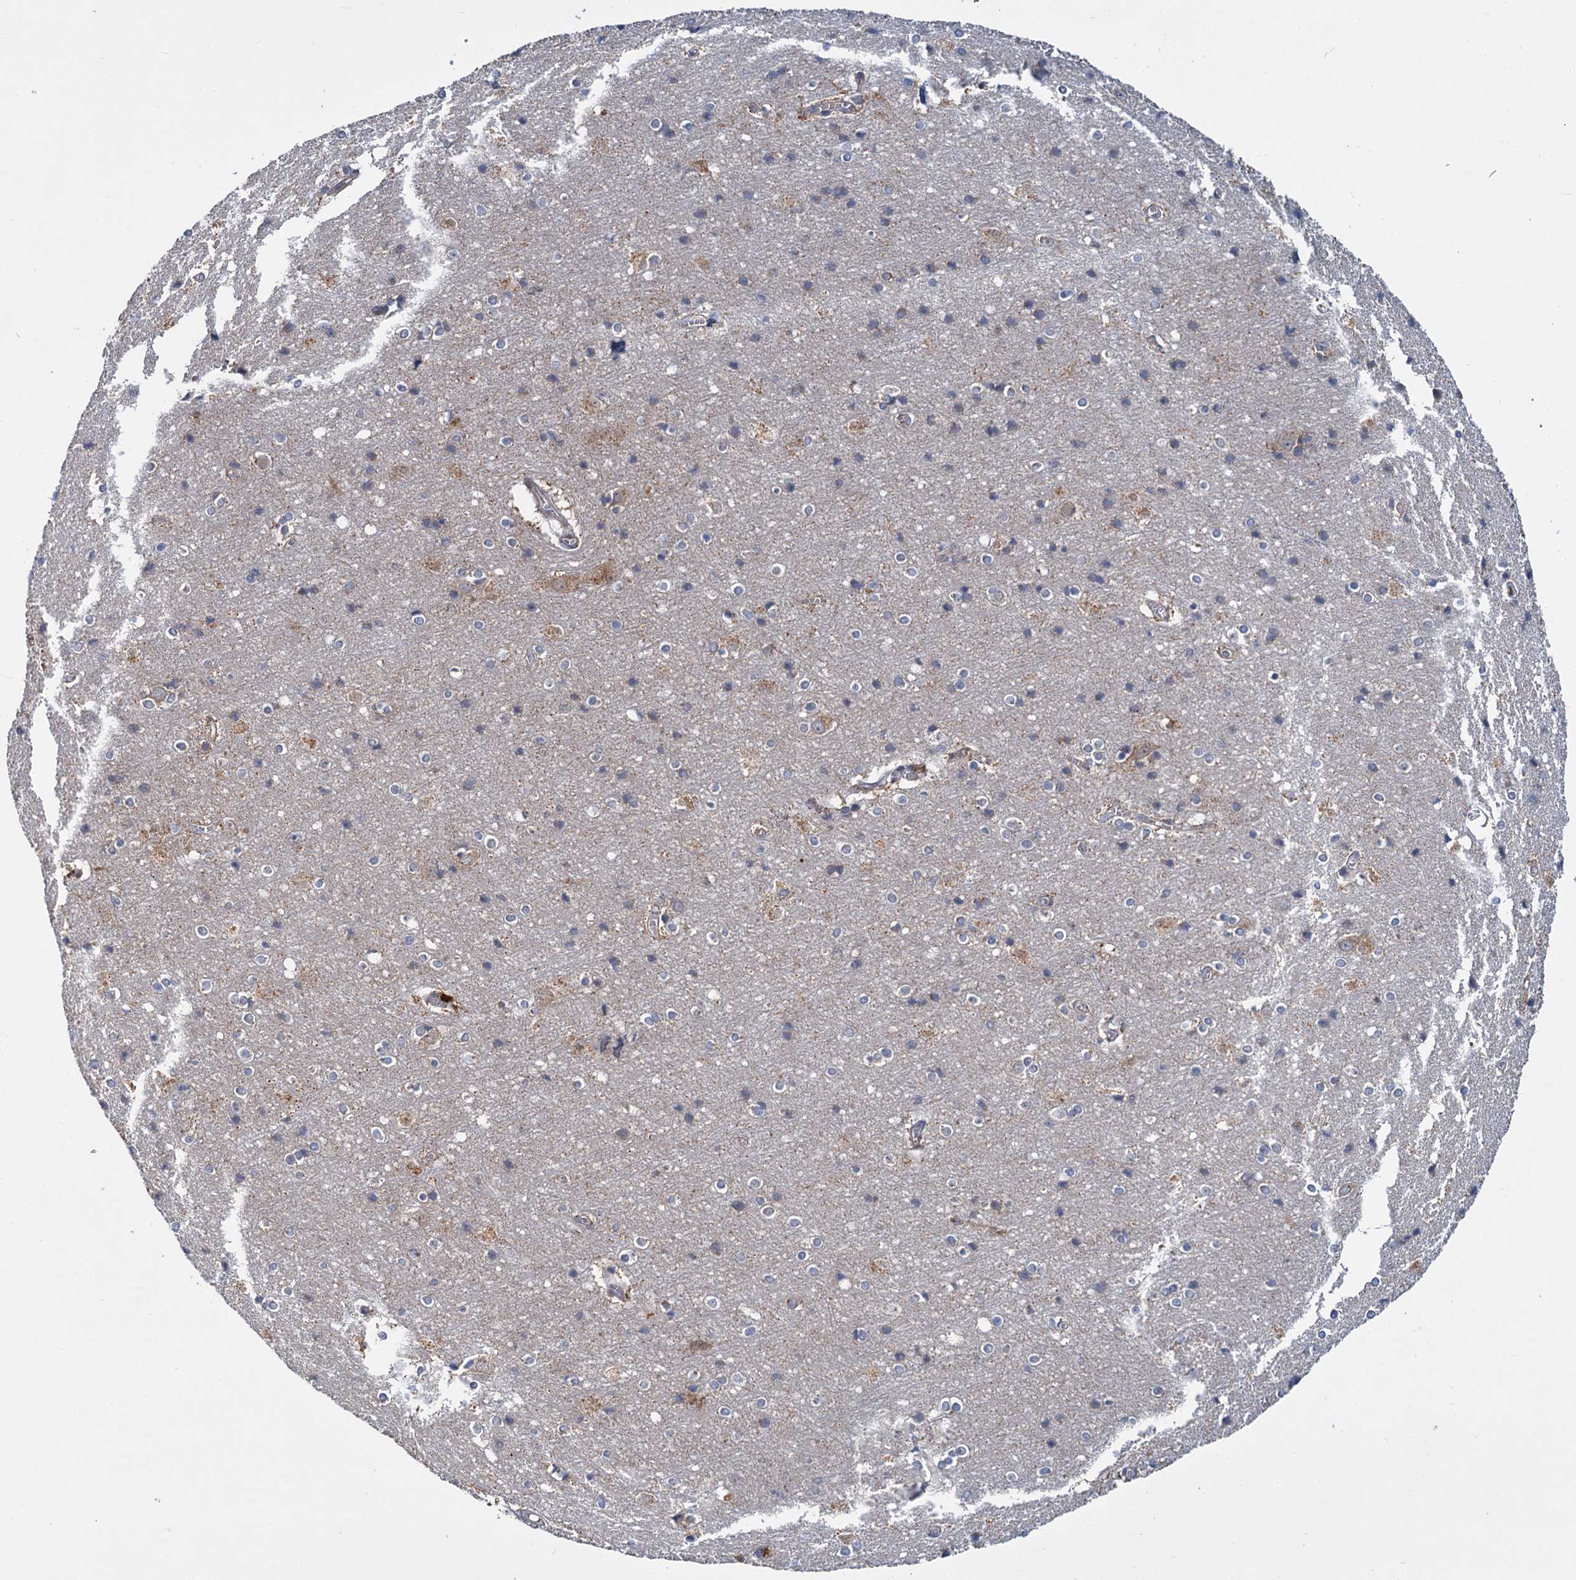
{"staining": {"intensity": "negative", "quantity": "none", "location": "none"}, "tissue": "cerebral cortex", "cell_type": "Endothelial cells", "image_type": "normal", "snomed": [{"axis": "morphology", "description": "Normal tissue, NOS"}, {"axis": "topography", "description": "Cerebral cortex"}], "caption": "A high-resolution photomicrograph shows IHC staining of benign cerebral cortex, which exhibits no significant staining in endothelial cells. (DAB IHC with hematoxylin counter stain).", "gene": "DYNC2H1", "patient": {"sex": "male", "age": 54}}